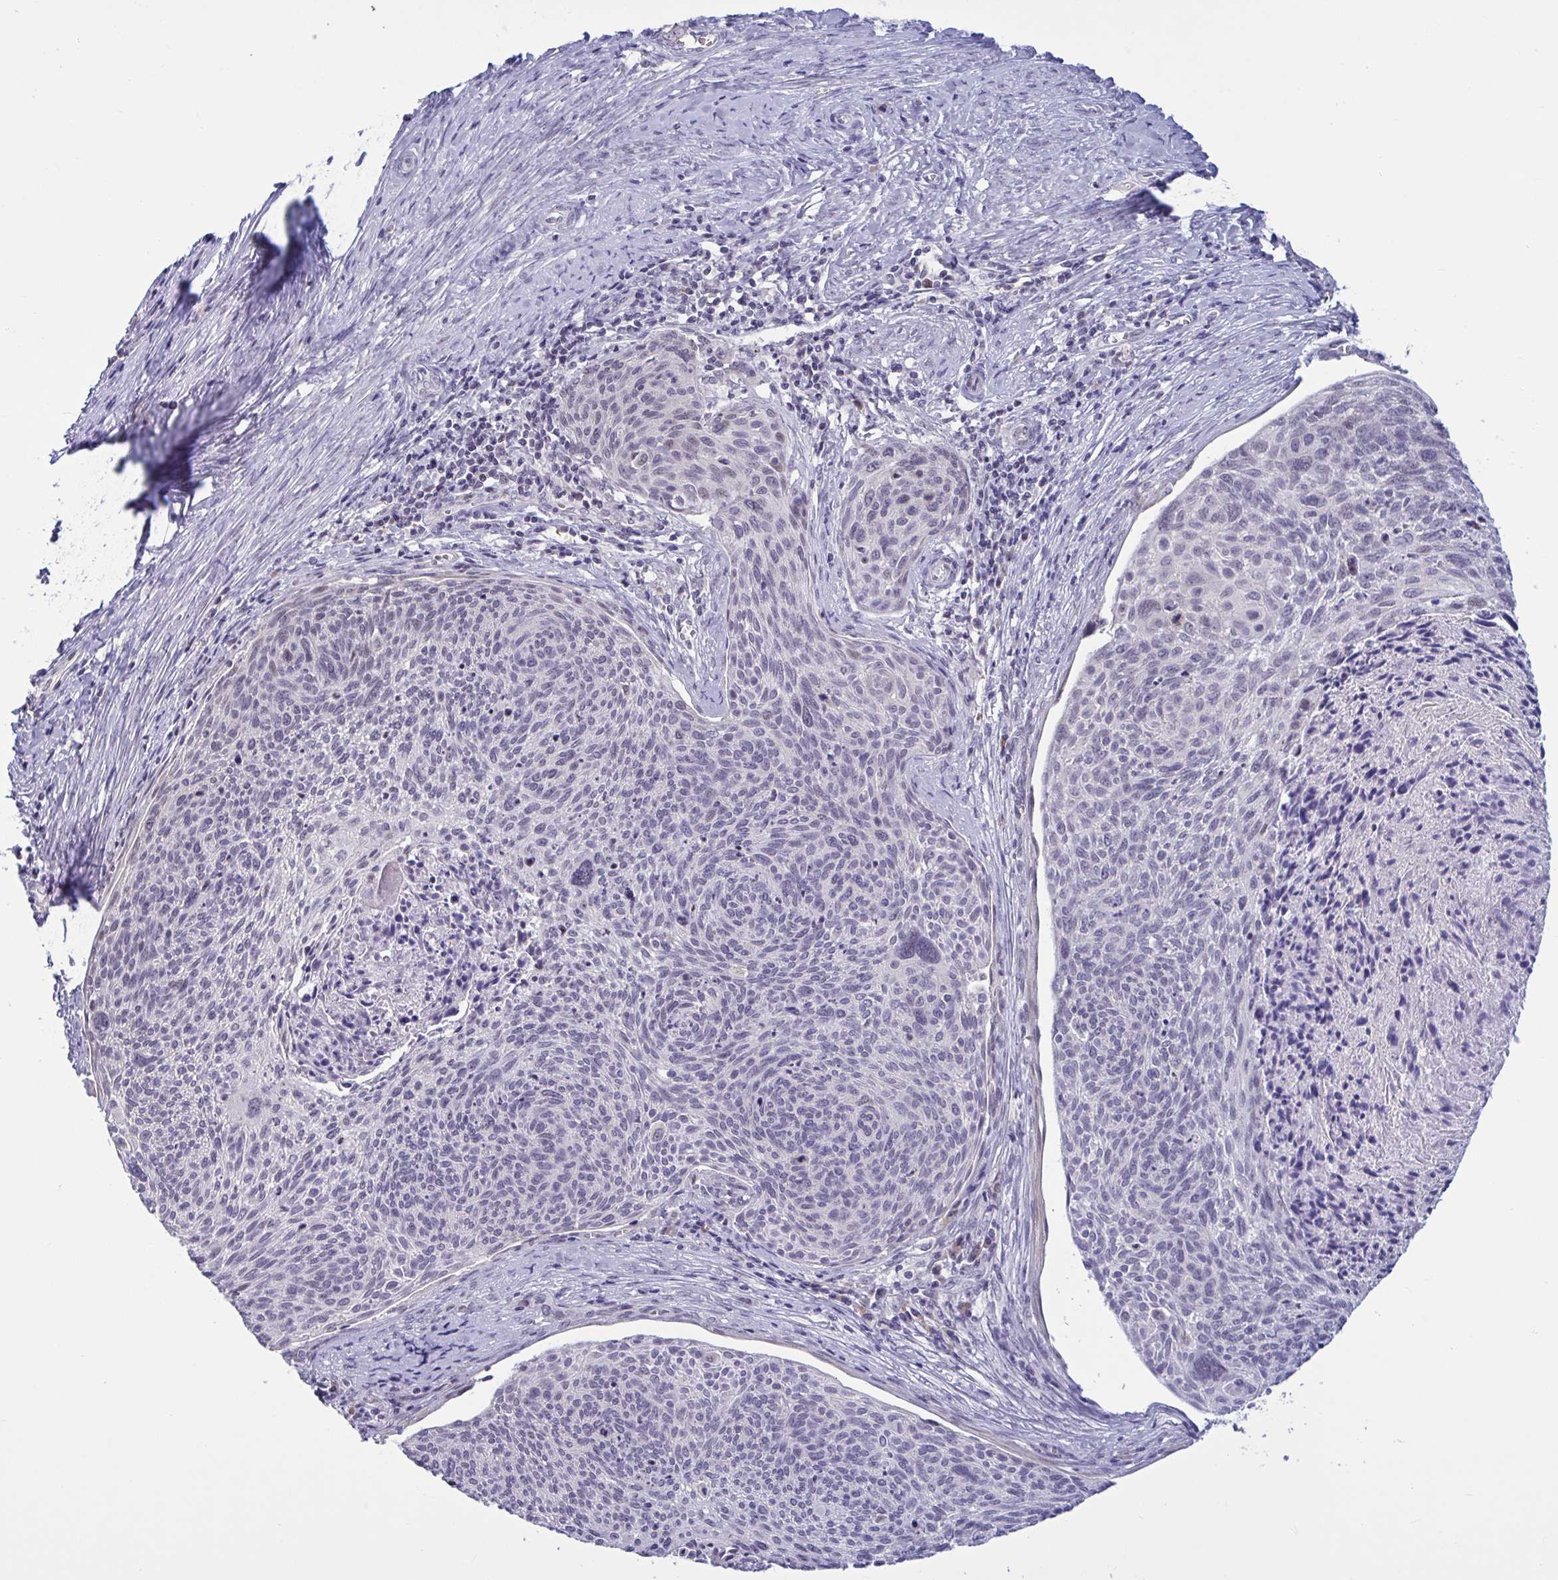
{"staining": {"intensity": "negative", "quantity": "none", "location": "none"}, "tissue": "cervical cancer", "cell_type": "Tumor cells", "image_type": "cancer", "snomed": [{"axis": "morphology", "description": "Squamous cell carcinoma, NOS"}, {"axis": "topography", "description": "Cervix"}], "caption": "The image reveals no staining of tumor cells in cervical cancer (squamous cell carcinoma).", "gene": "CNGB3", "patient": {"sex": "female", "age": 49}}